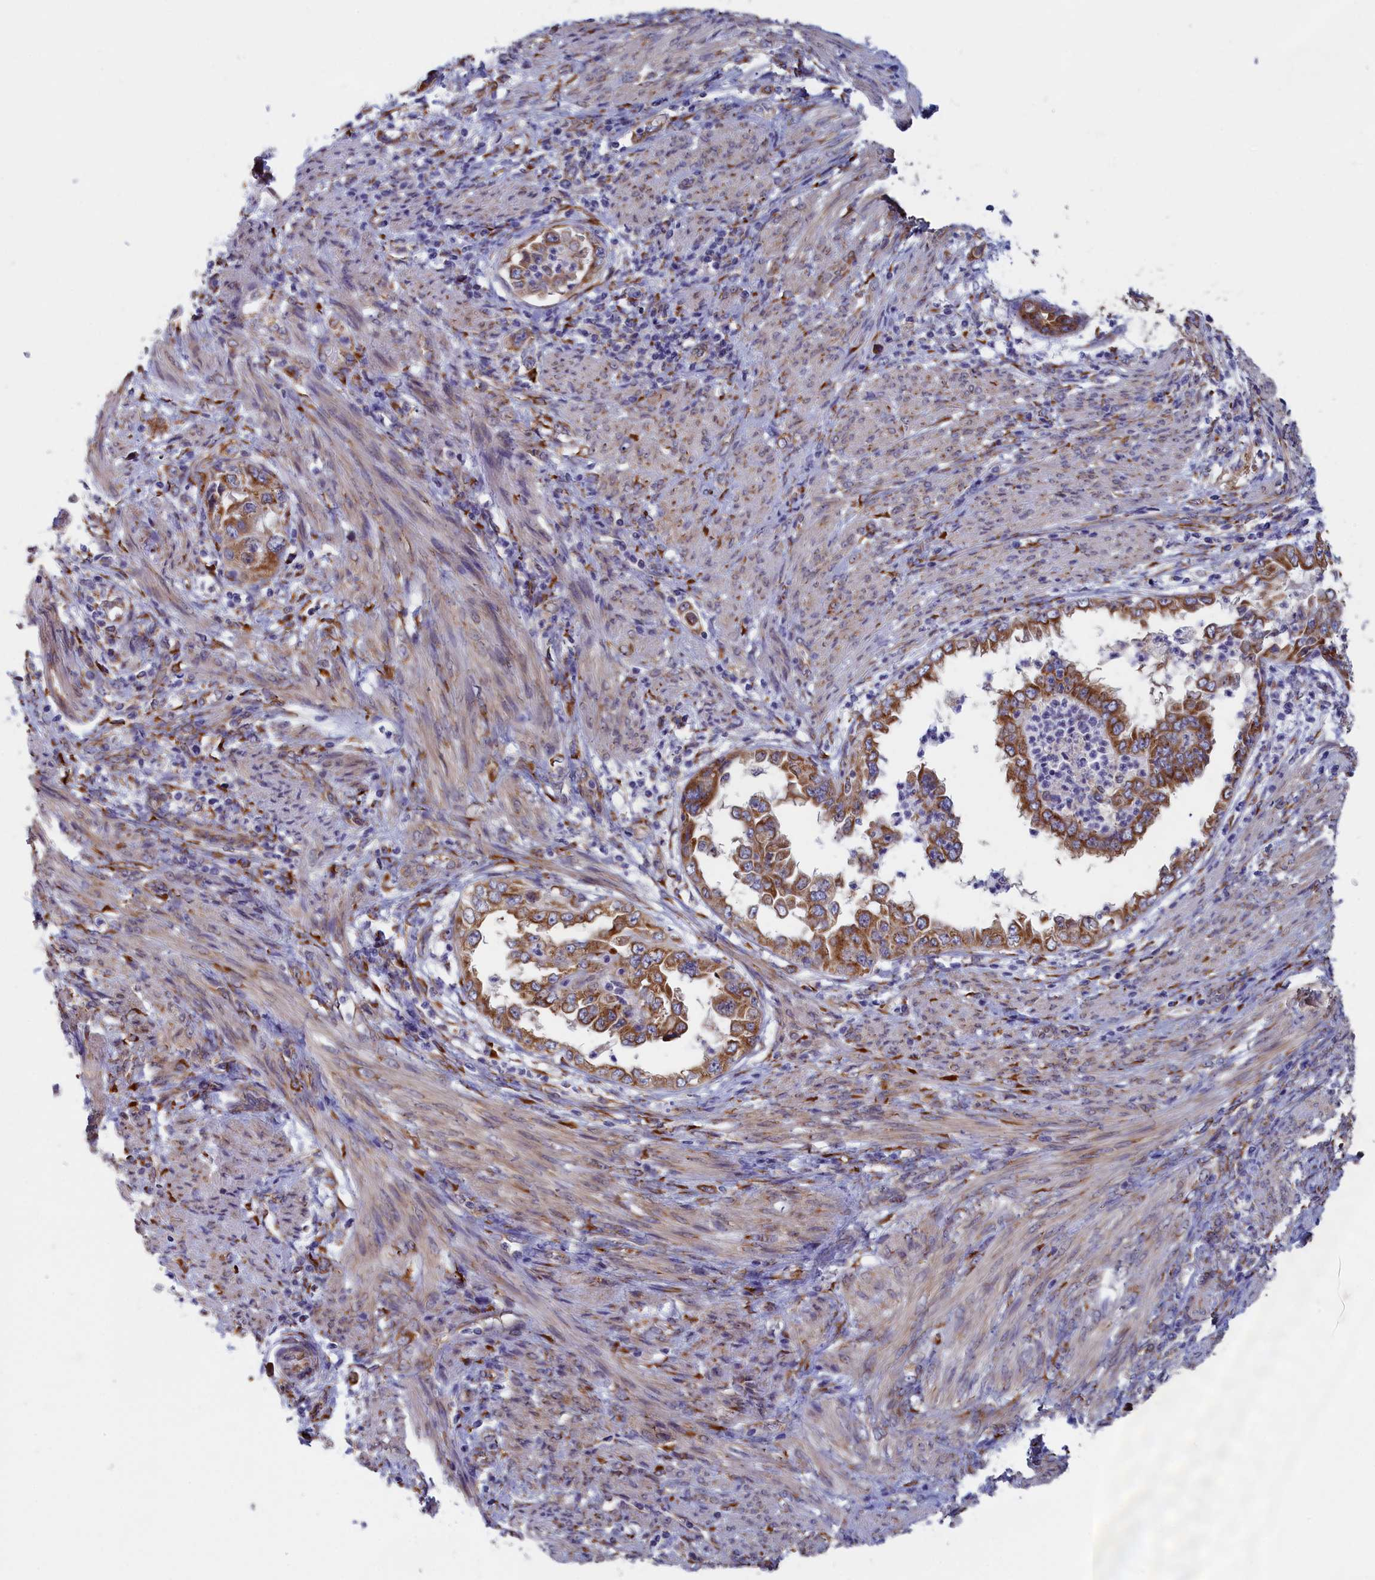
{"staining": {"intensity": "moderate", "quantity": ">75%", "location": "cytoplasmic/membranous"}, "tissue": "endometrial cancer", "cell_type": "Tumor cells", "image_type": "cancer", "snomed": [{"axis": "morphology", "description": "Adenocarcinoma, NOS"}, {"axis": "topography", "description": "Endometrium"}], "caption": "High-power microscopy captured an IHC image of endometrial cancer, revealing moderate cytoplasmic/membranous positivity in about >75% of tumor cells.", "gene": "CCDC68", "patient": {"sex": "female", "age": 85}}